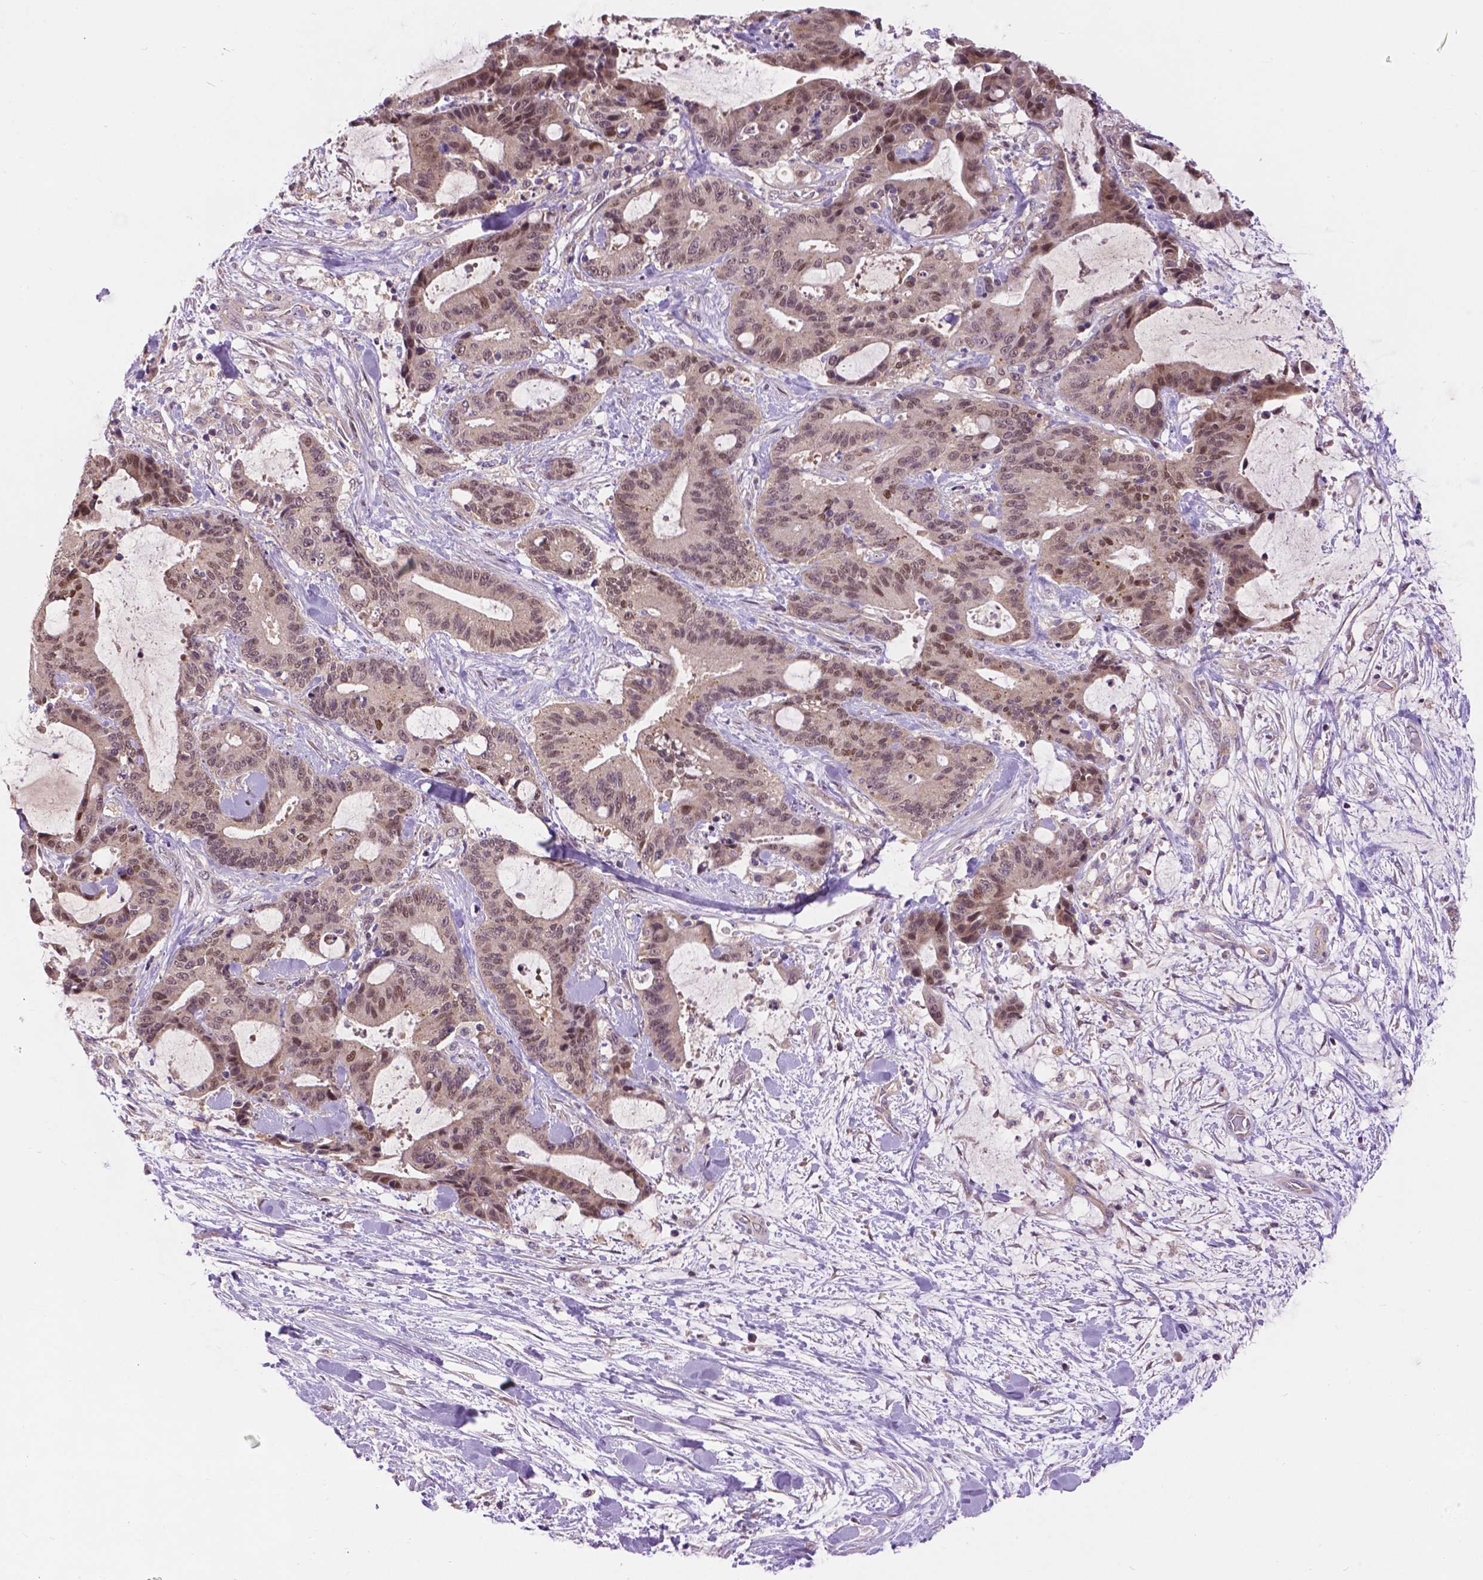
{"staining": {"intensity": "moderate", "quantity": "25%-75%", "location": "nuclear"}, "tissue": "liver cancer", "cell_type": "Tumor cells", "image_type": "cancer", "snomed": [{"axis": "morphology", "description": "Cholangiocarcinoma"}, {"axis": "topography", "description": "Liver"}], "caption": "This histopathology image exhibits liver cancer stained with immunohistochemistry (IHC) to label a protein in brown. The nuclear of tumor cells show moderate positivity for the protein. Nuclei are counter-stained blue.", "gene": "IRF6", "patient": {"sex": "female", "age": 73}}